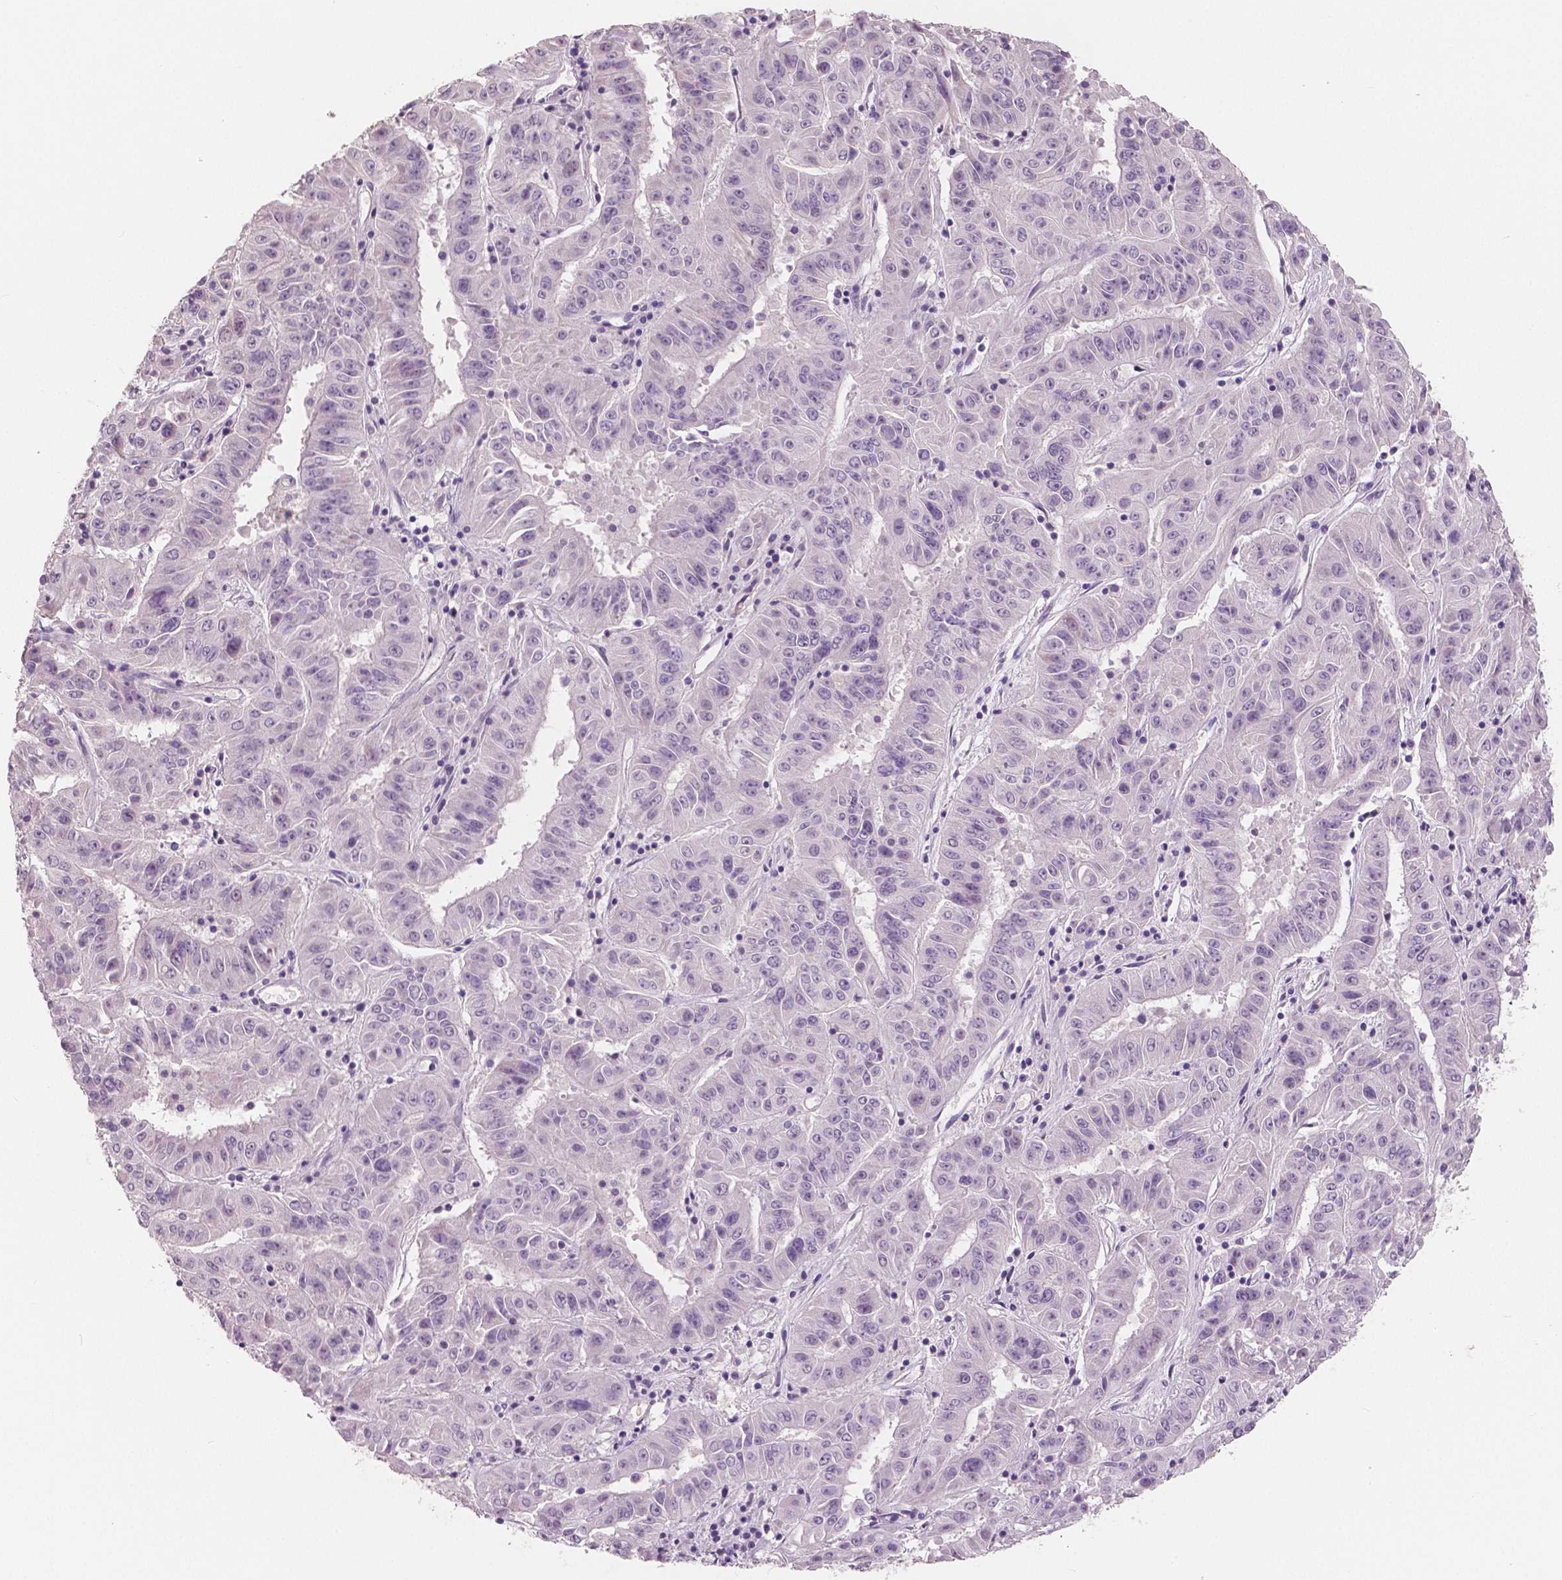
{"staining": {"intensity": "negative", "quantity": "none", "location": "none"}, "tissue": "pancreatic cancer", "cell_type": "Tumor cells", "image_type": "cancer", "snomed": [{"axis": "morphology", "description": "Adenocarcinoma, NOS"}, {"axis": "topography", "description": "Pancreas"}], "caption": "A micrograph of human pancreatic adenocarcinoma is negative for staining in tumor cells.", "gene": "KIT", "patient": {"sex": "male", "age": 63}}